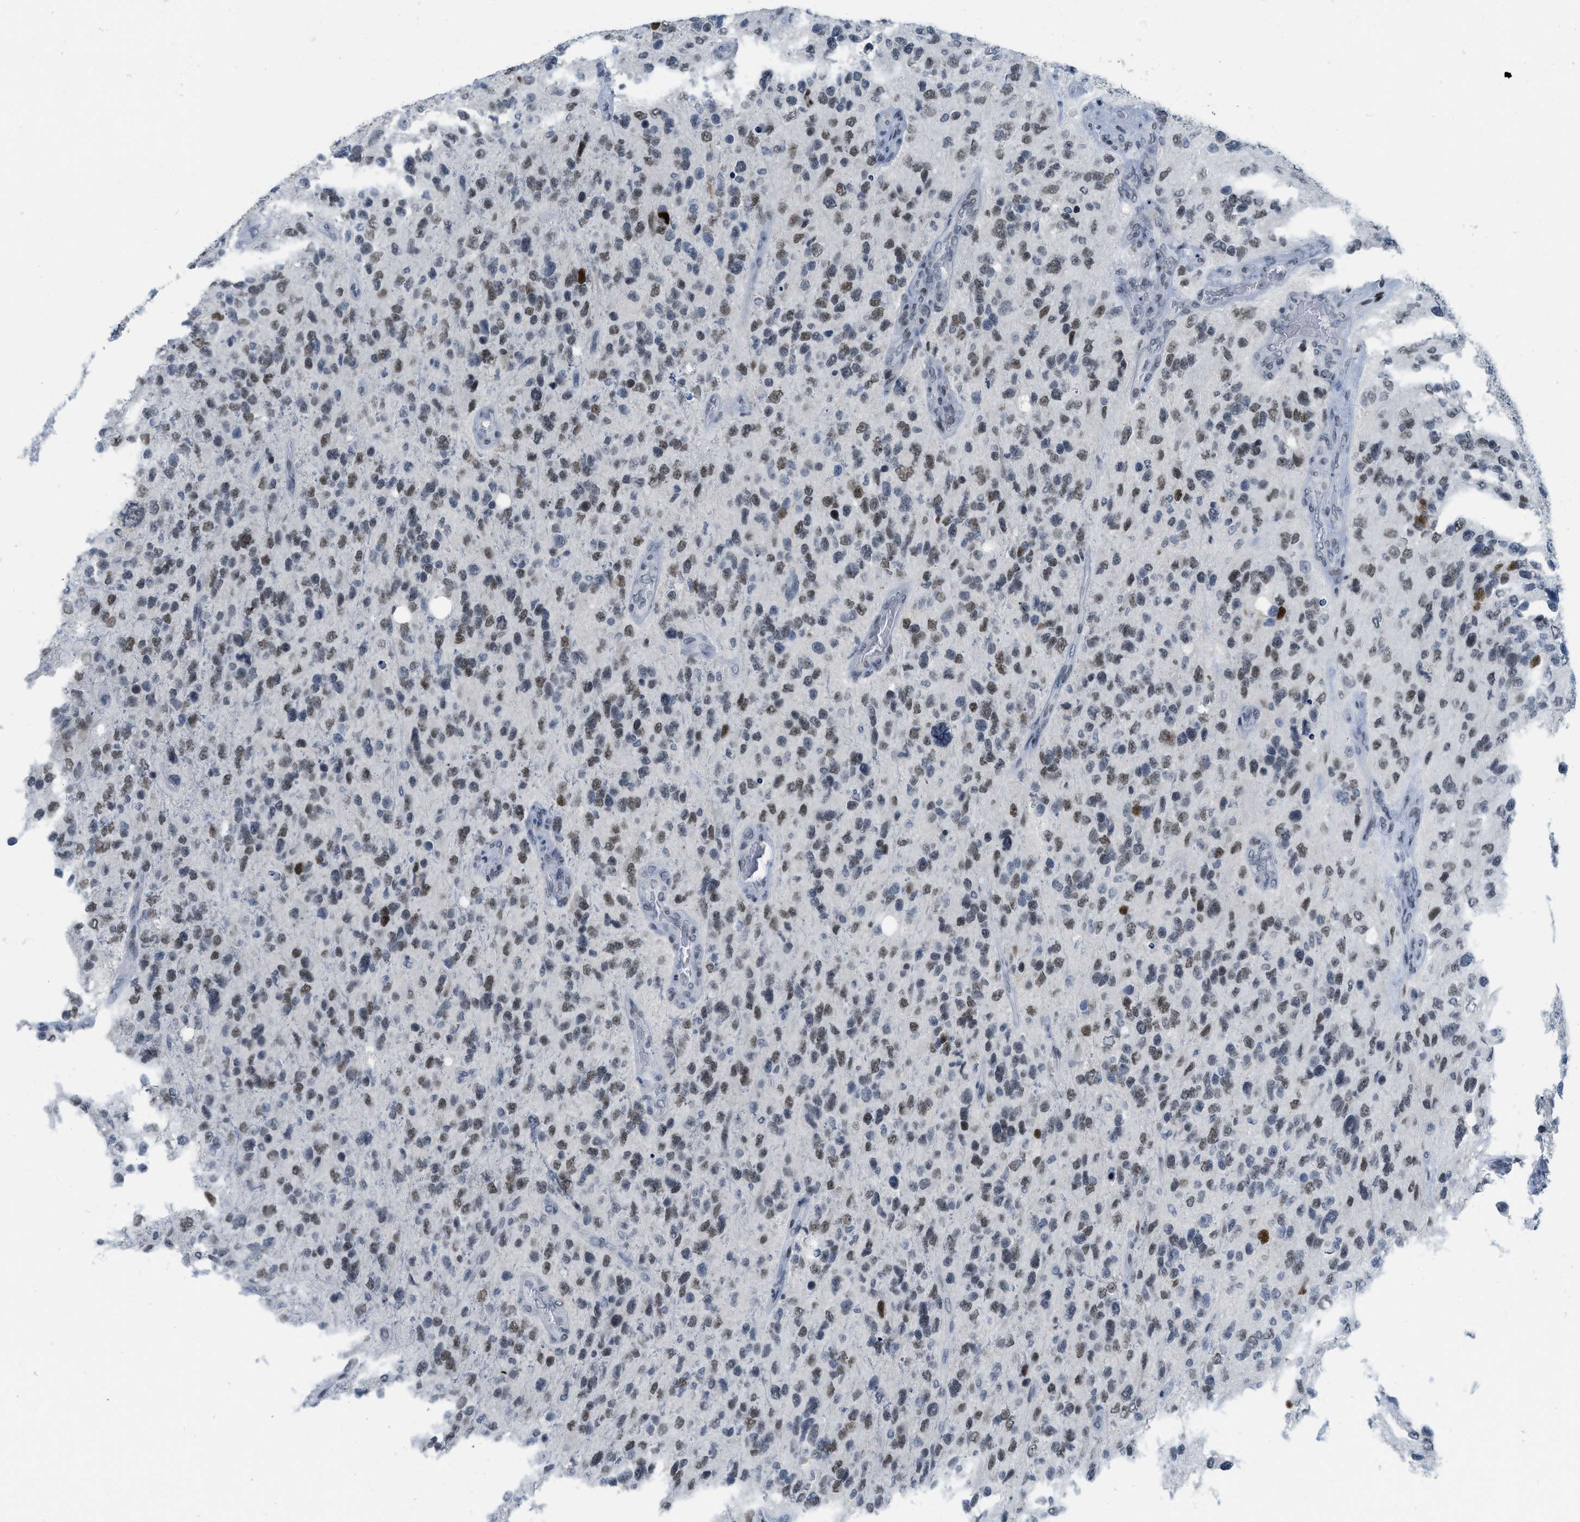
{"staining": {"intensity": "moderate", "quantity": "25%-75%", "location": "nuclear"}, "tissue": "glioma", "cell_type": "Tumor cells", "image_type": "cancer", "snomed": [{"axis": "morphology", "description": "Glioma, malignant, High grade"}, {"axis": "topography", "description": "Brain"}], "caption": "Moderate nuclear positivity for a protein is appreciated in about 25%-75% of tumor cells of high-grade glioma (malignant) using immunohistochemistry.", "gene": "PBX1", "patient": {"sex": "female", "age": 58}}